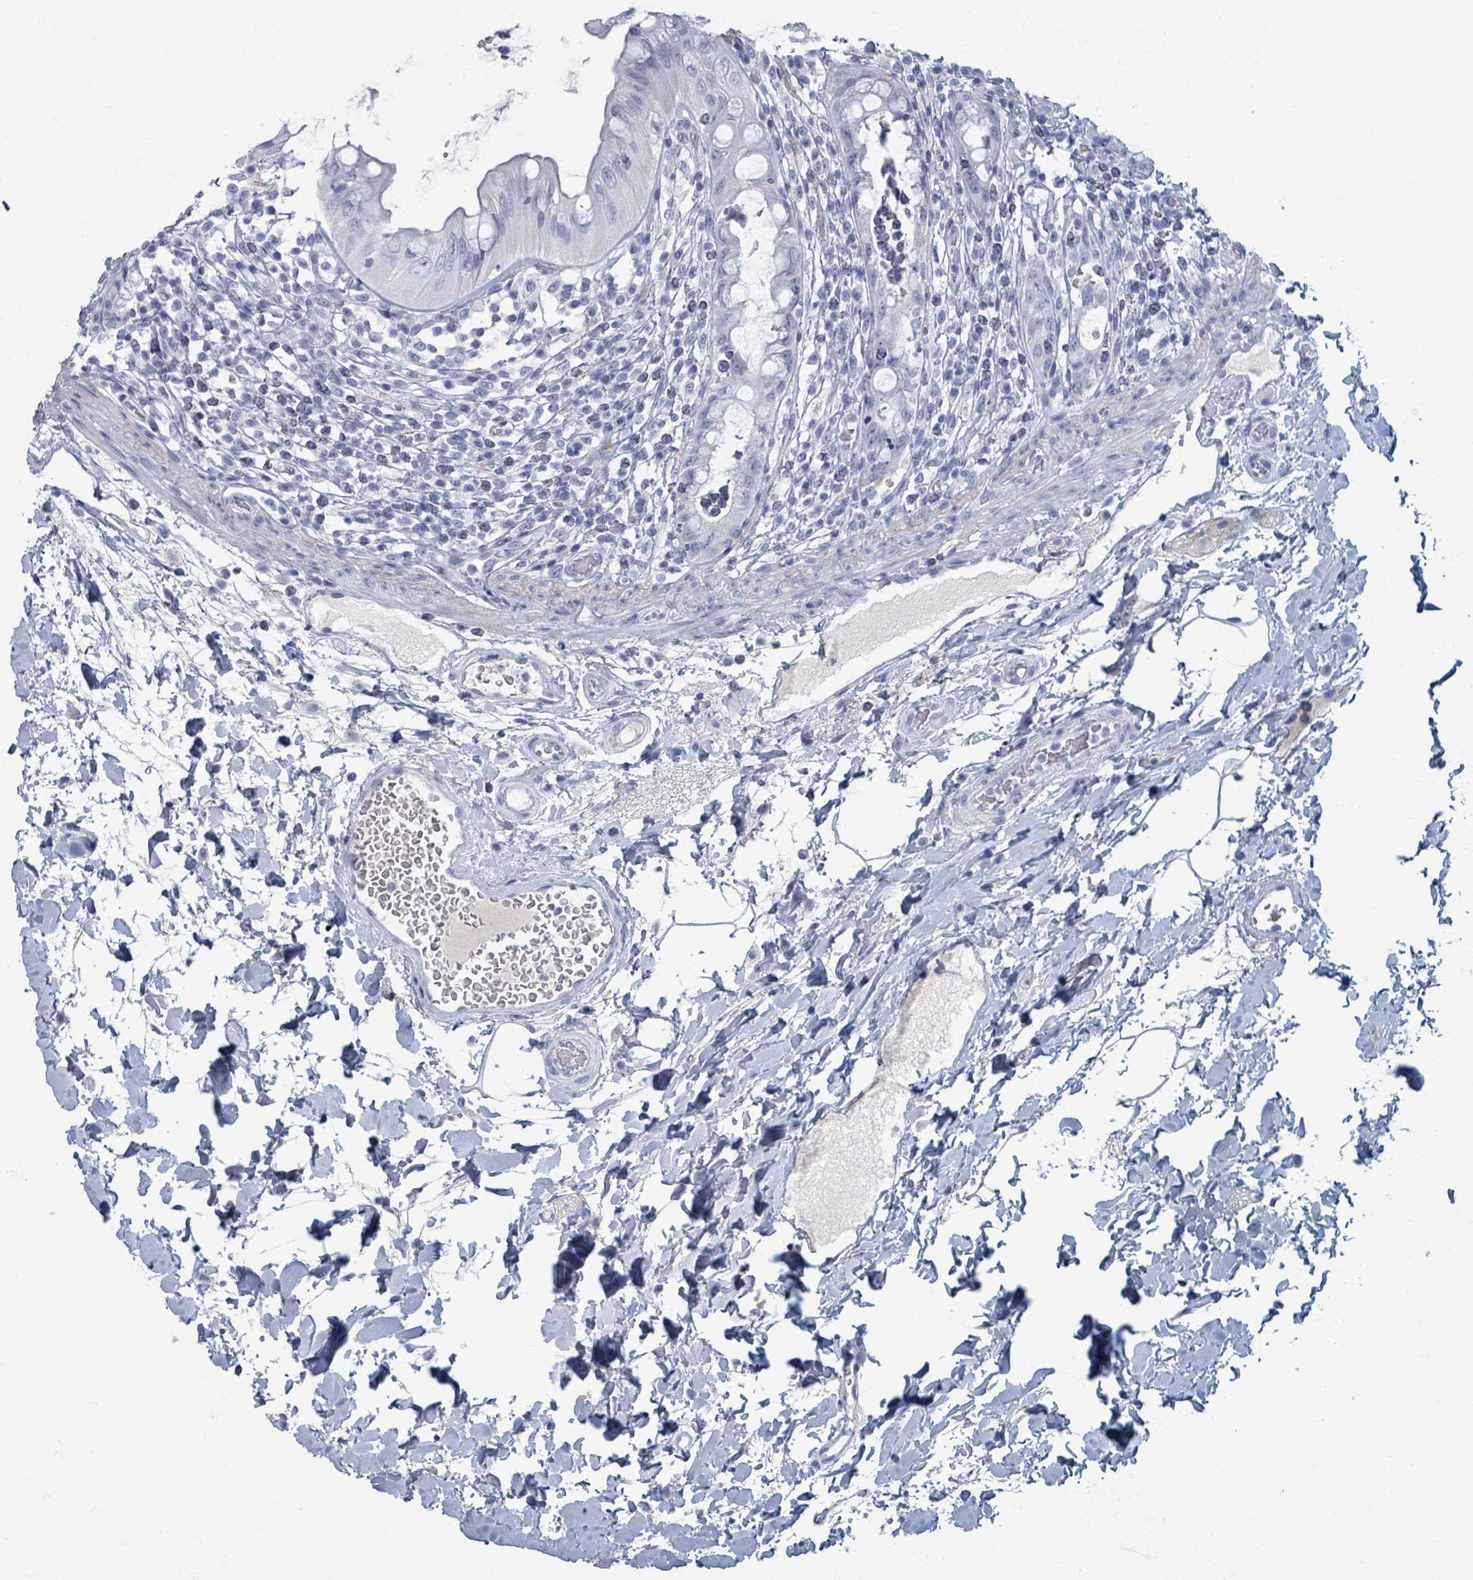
{"staining": {"intensity": "moderate", "quantity": "<25%", "location": "cytoplasmic/membranous"}, "tissue": "rectum", "cell_type": "Glandular cells", "image_type": "normal", "snomed": [{"axis": "morphology", "description": "Normal tissue, NOS"}, {"axis": "topography", "description": "Rectum"}], "caption": "Rectum stained for a protein (brown) demonstrates moderate cytoplasmic/membranous positive expression in about <25% of glandular cells.", "gene": "TAS2R1", "patient": {"sex": "female", "age": 57}}